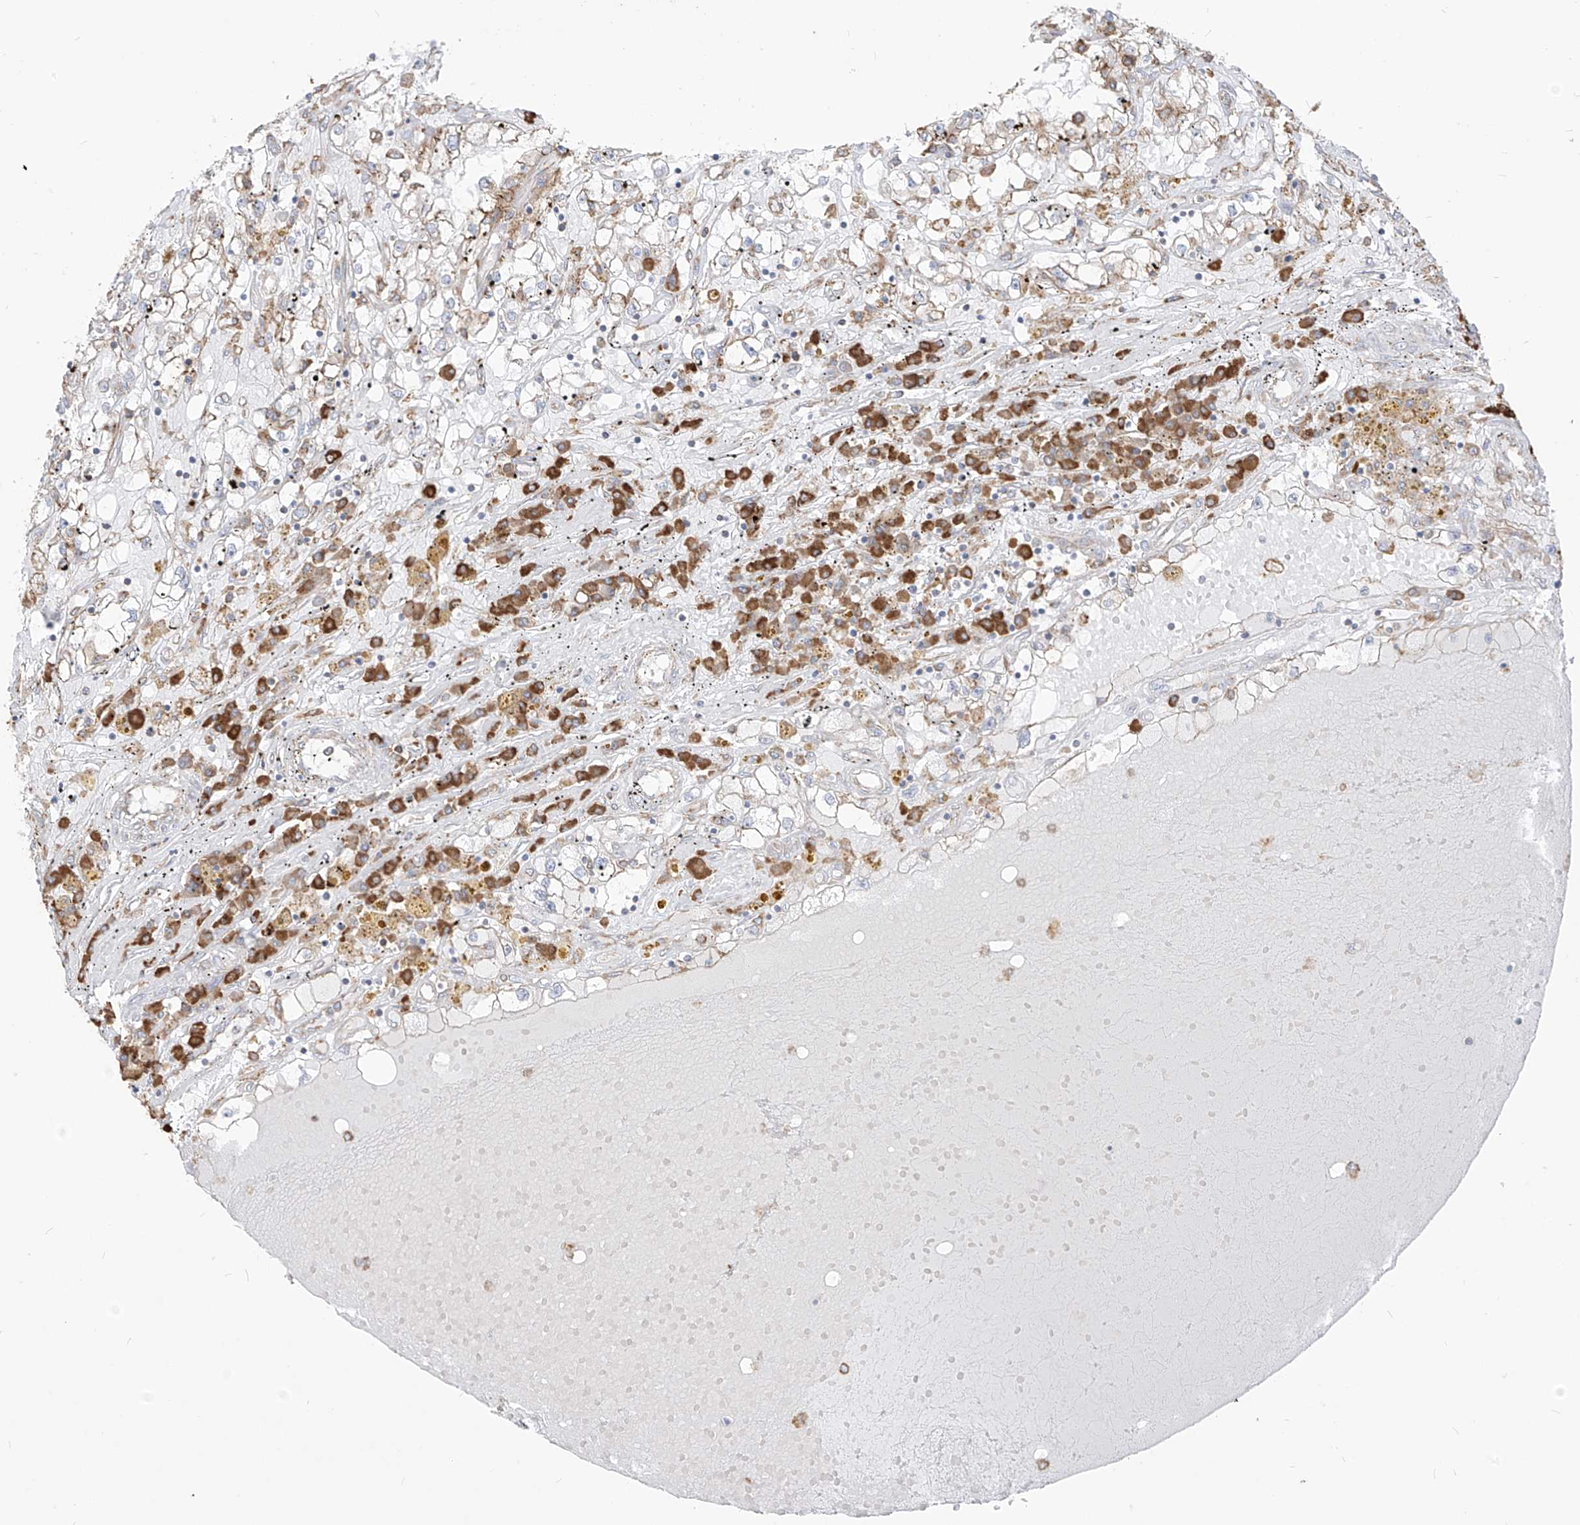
{"staining": {"intensity": "weak", "quantity": "<25%", "location": "cytoplasmic/membranous"}, "tissue": "renal cancer", "cell_type": "Tumor cells", "image_type": "cancer", "snomed": [{"axis": "morphology", "description": "Adenocarcinoma, NOS"}, {"axis": "topography", "description": "Kidney"}], "caption": "High power microscopy micrograph of an IHC histopathology image of renal adenocarcinoma, revealing no significant positivity in tumor cells.", "gene": "PDIA6", "patient": {"sex": "male", "age": 56}}